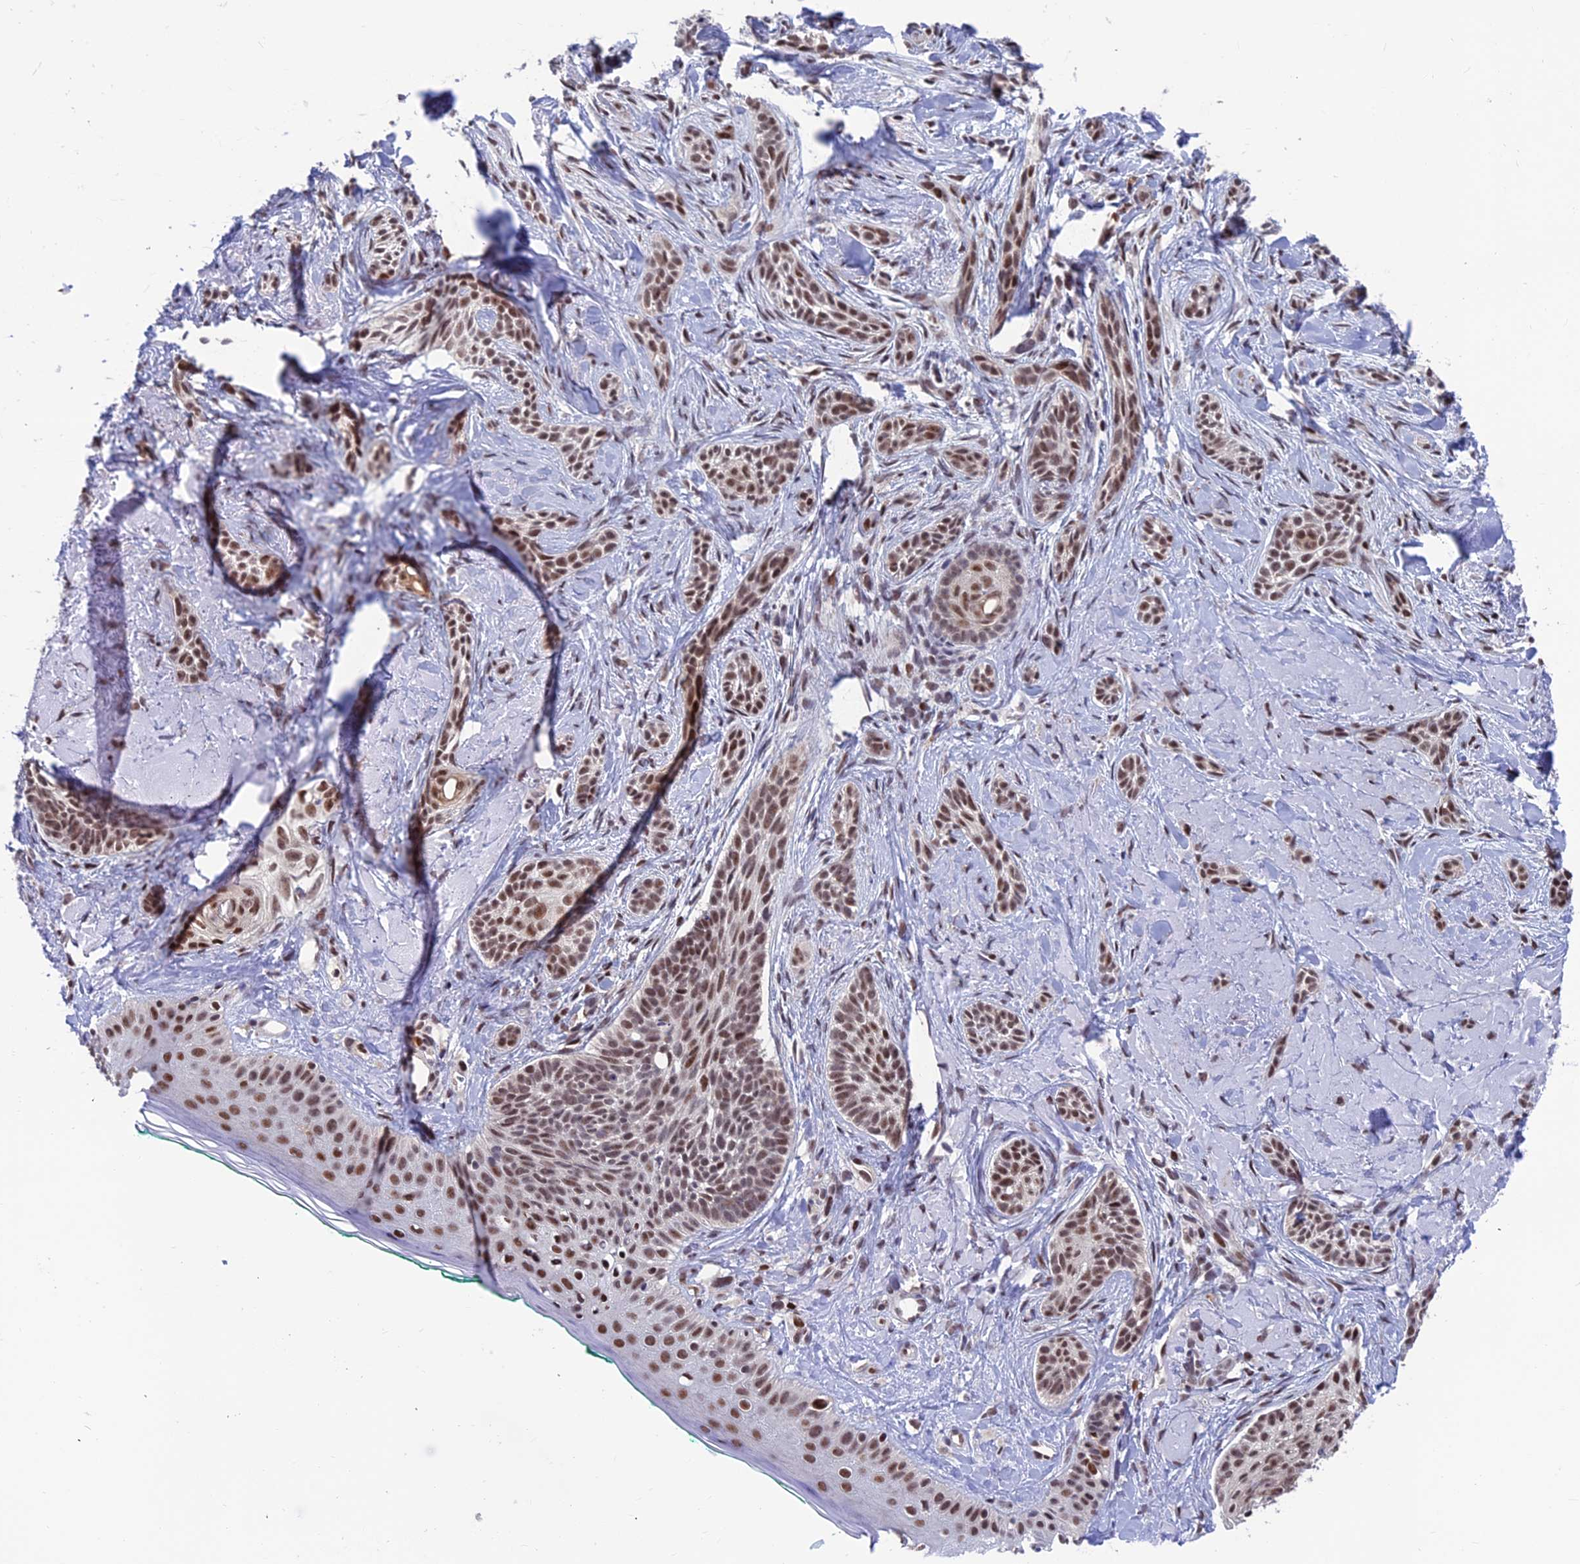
{"staining": {"intensity": "moderate", "quantity": ">75%", "location": "nuclear"}, "tissue": "skin cancer", "cell_type": "Tumor cells", "image_type": "cancer", "snomed": [{"axis": "morphology", "description": "Basal cell carcinoma"}, {"axis": "topography", "description": "Skin"}], "caption": "Protein analysis of skin basal cell carcinoma tissue exhibits moderate nuclear staining in about >75% of tumor cells.", "gene": "KIAA1191", "patient": {"sex": "male", "age": 71}}